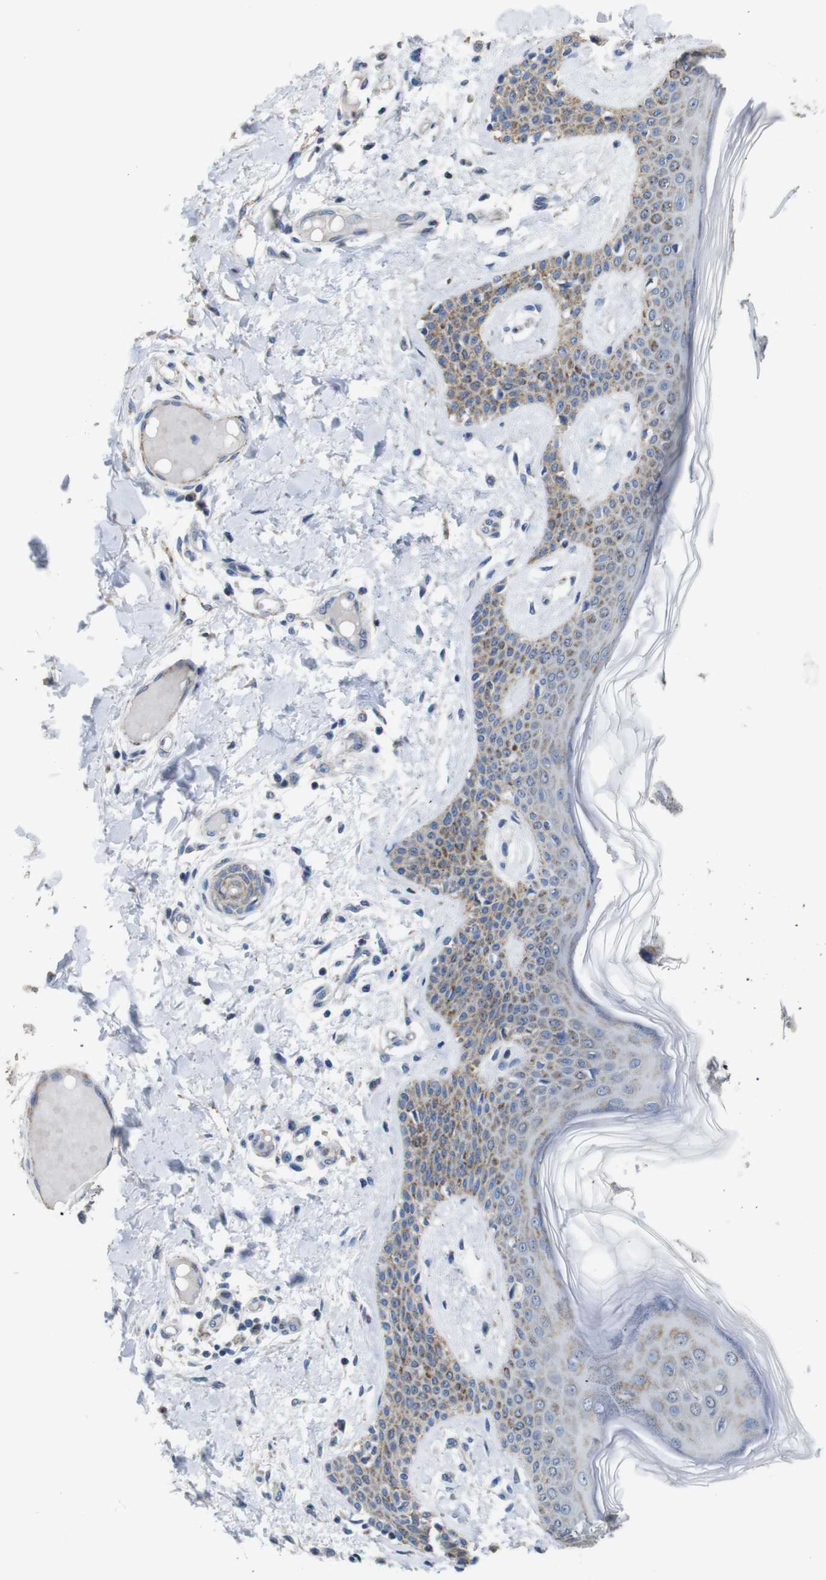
{"staining": {"intensity": "negative", "quantity": "none", "location": "none"}, "tissue": "skin", "cell_type": "Fibroblasts", "image_type": "normal", "snomed": [{"axis": "morphology", "description": "Normal tissue, NOS"}, {"axis": "topography", "description": "Skin"}], "caption": "Immunohistochemical staining of normal skin displays no significant expression in fibroblasts.", "gene": "MAOA", "patient": {"sex": "male", "age": 53}}